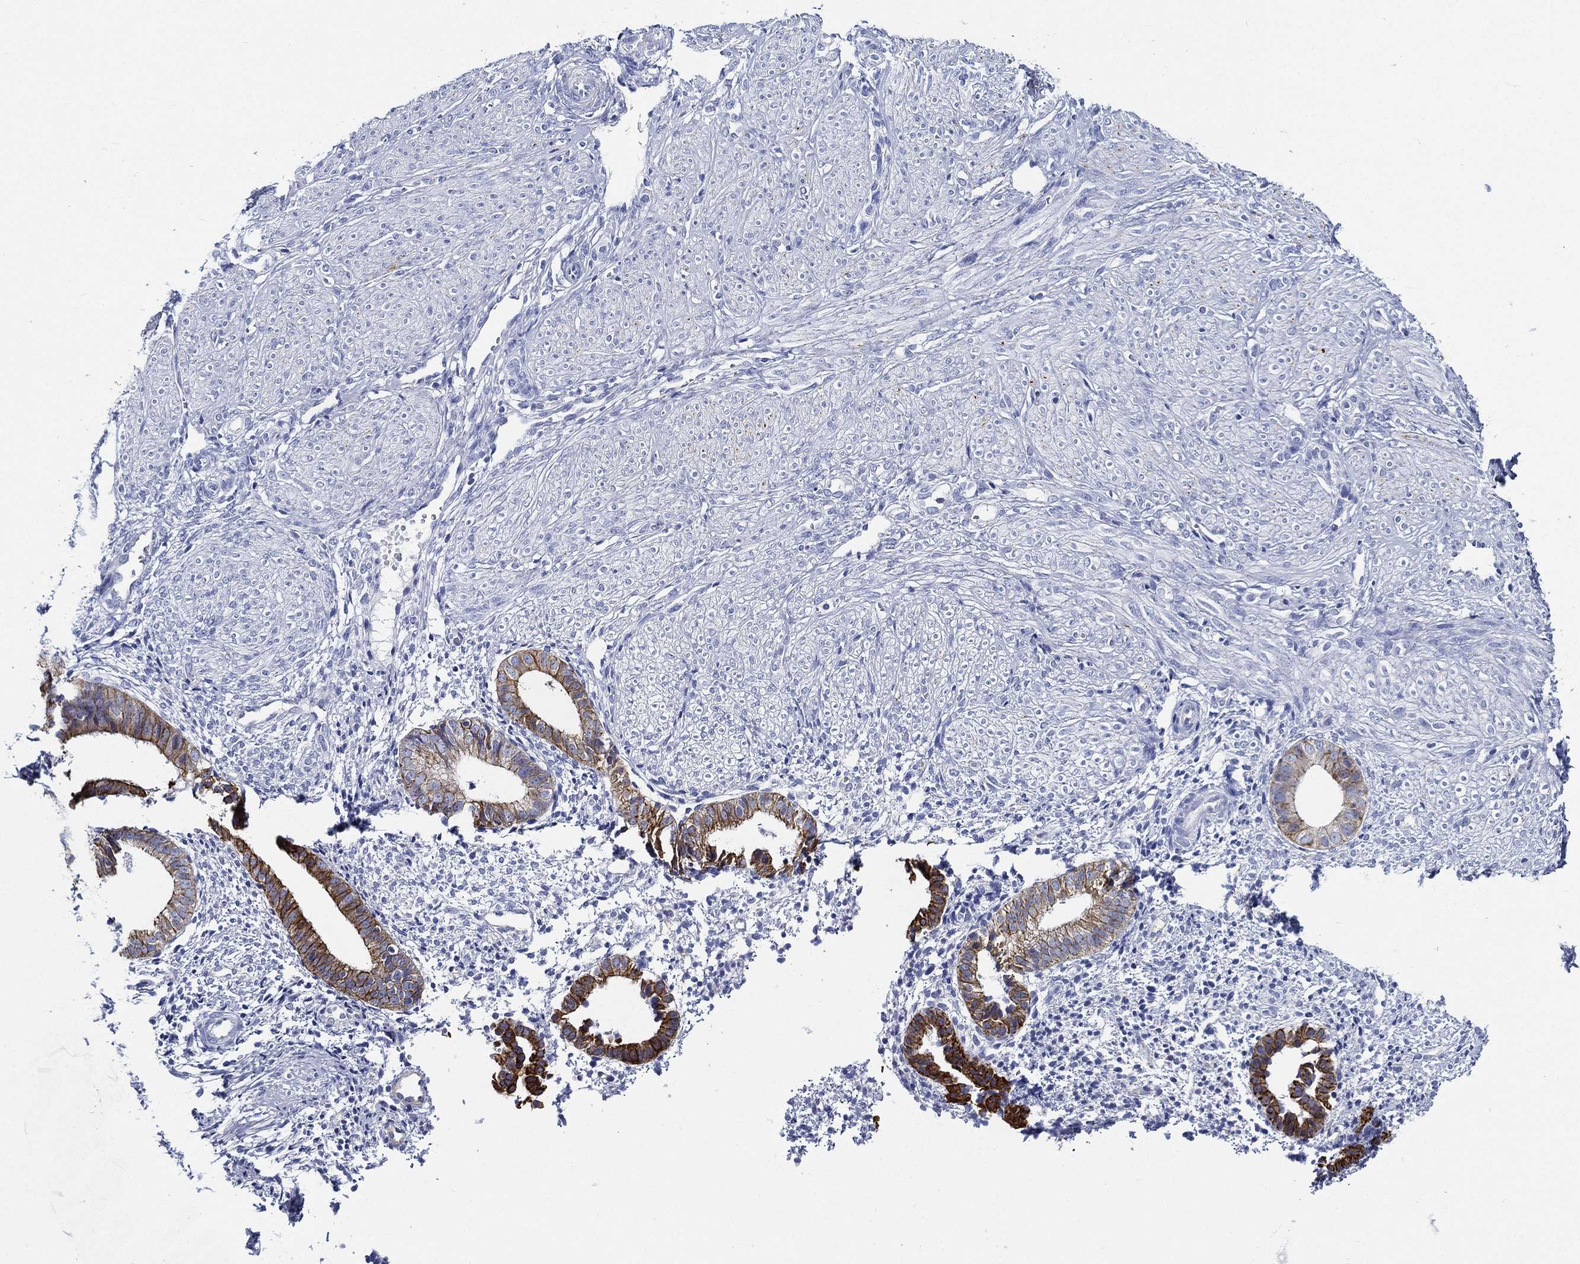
{"staining": {"intensity": "negative", "quantity": "none", "location": "none"}, "tissue": "endometrium", "cell_type": "Cells in endometrial stroma", "image_type": "normal", "snomed": [{"axis": "morphology", "description": "Normal tissue, NOS"}, {"axis": "topography", "description": "Endometrium"}], "caption": "DAB (3,3'-diaminobenzidine) immunohistochemical staining of normal human endometrium displays no significant expression in cells in endometrial stroma. (Stains: DAB (3,3'-diaminobenzidine) immunohistochemistry (IHC) with hematoxylin counter stain, Microscopy: brightfield microscopy at high magnification).", "gene": "NEDD9", "patient": {"sex": "female", "age": 47}}